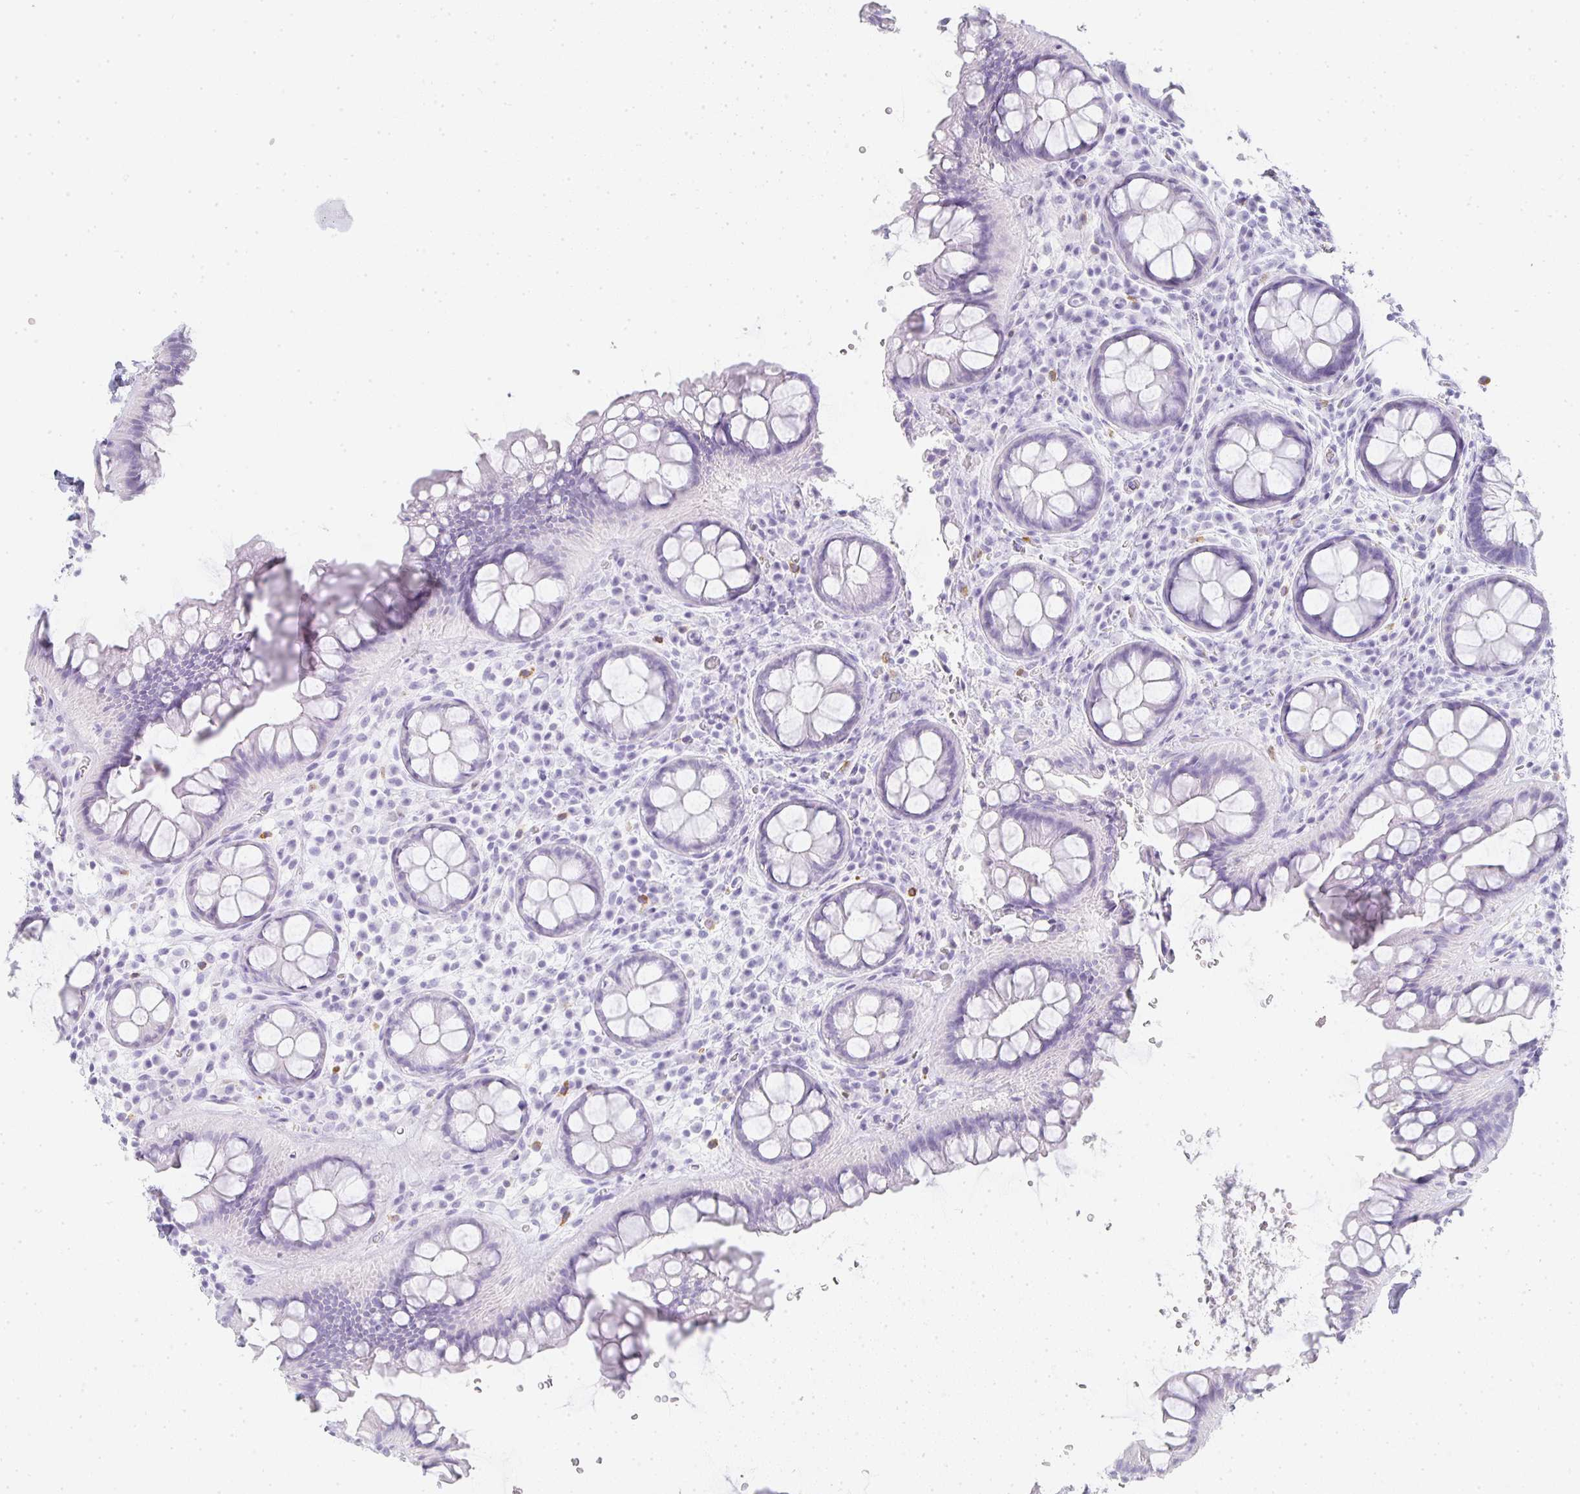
{"staining": {"intensity": "negative", "quantity": "none", "location": "none"}, "tissue": "rectum", "cell_type": "Glandular cells", "image_type": "normal", "snomed": [{"axis": "morphology", "description": "Normal tissue, NOS"}, {"axis": "topography", "description": "Rectum"}], "caption": "This is a photomicrograph of IHC staining of normal rectum, which shows no positivity in glandular cells.", "gene": "TPSD1", "patient": {"sex": "female", "age": 69}}